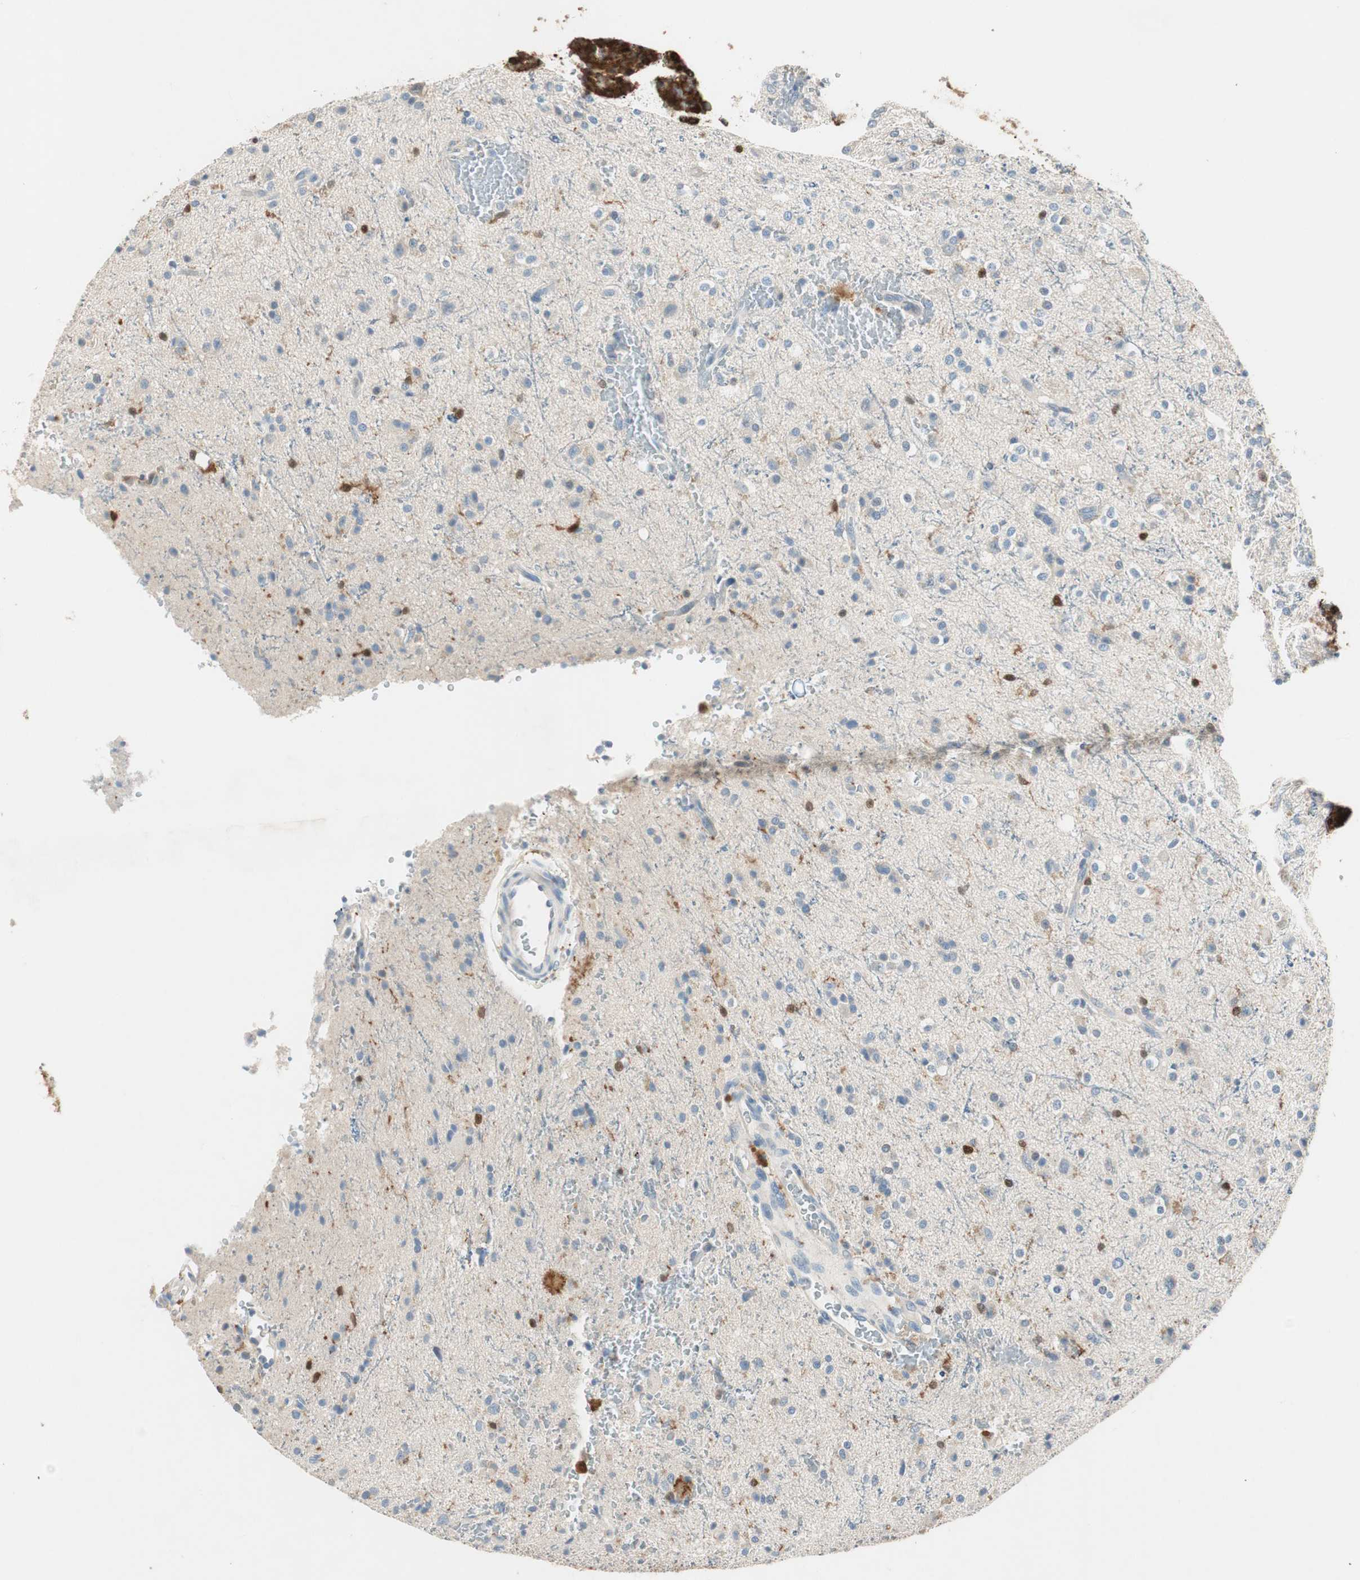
{"staining": {"intensity": "negative", "quantity": "none", "location": "none"}, "tissue": "glioma", "cell_type": "Tumor cells", "image_type": "cancer", "snomed": [{"axis": "morphology", "description": "Glioma, malignant, High grade"}, {"axis": "topography", "description": "Brain"}], "caption": "Immunohistochemical staining of glioma exhibits no significant staining in tumor cells.", "gene": "COTL1", "patient": {"sex": "male", "age": 47}}